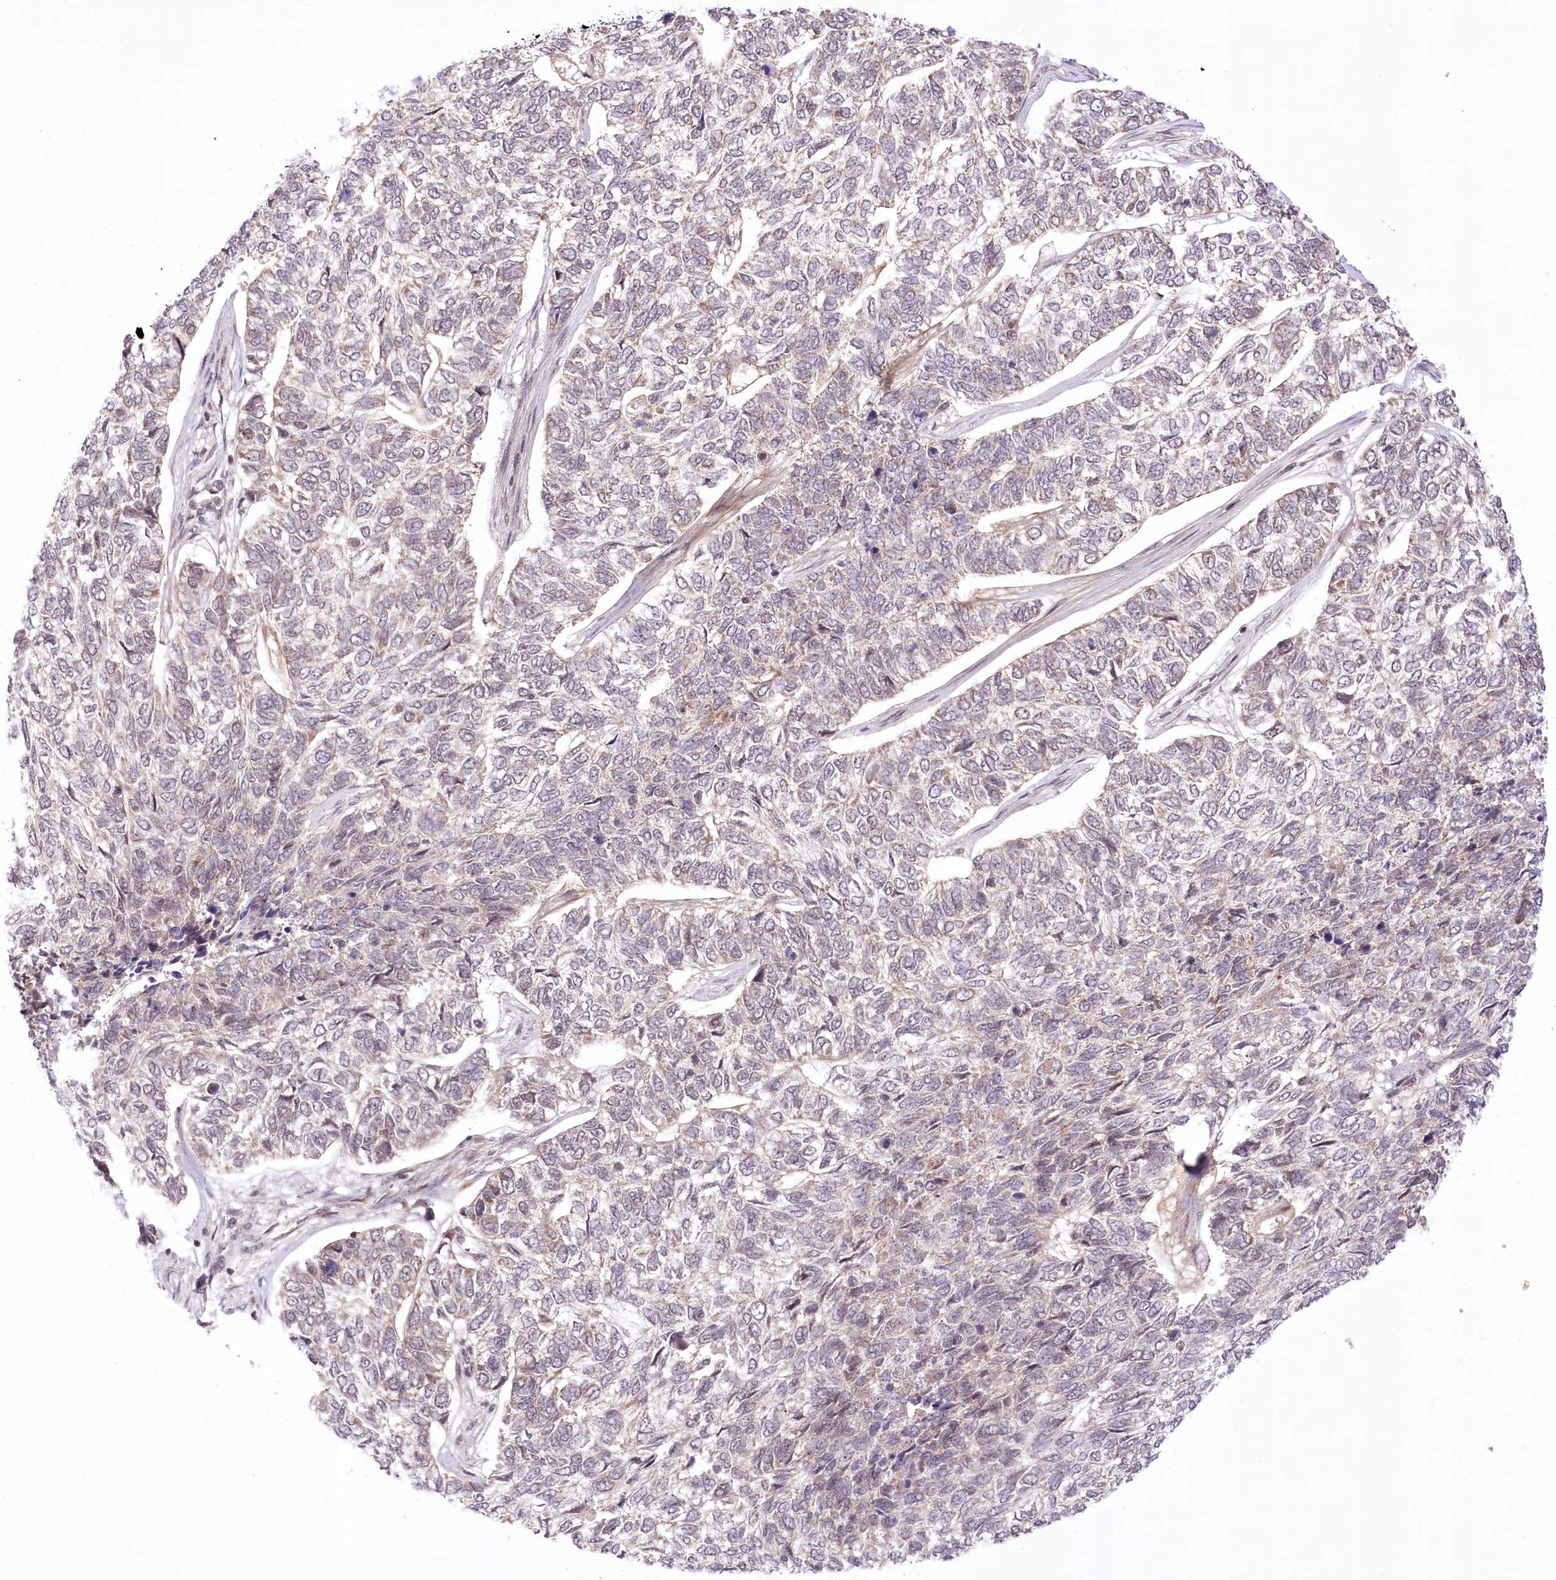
{"staining": {"intensity": "negative", "quantity": "none", "location": "none"}, "tissue": "skin cancer", "cell_type": "Tumor cells", "image_type": "cancer", "snomed": [{"axis": "morphology", "description": "Basal cell carcinoma"}, {"axis": "topography", "description": "Skin"}], "caption": "Immunohistochemical staining of human basal cell carcinoma (skin) reveals no significant positivity in tumor cells.", "gene": "ZMAT2", "patient": {"sex": "female", "age": 65}}